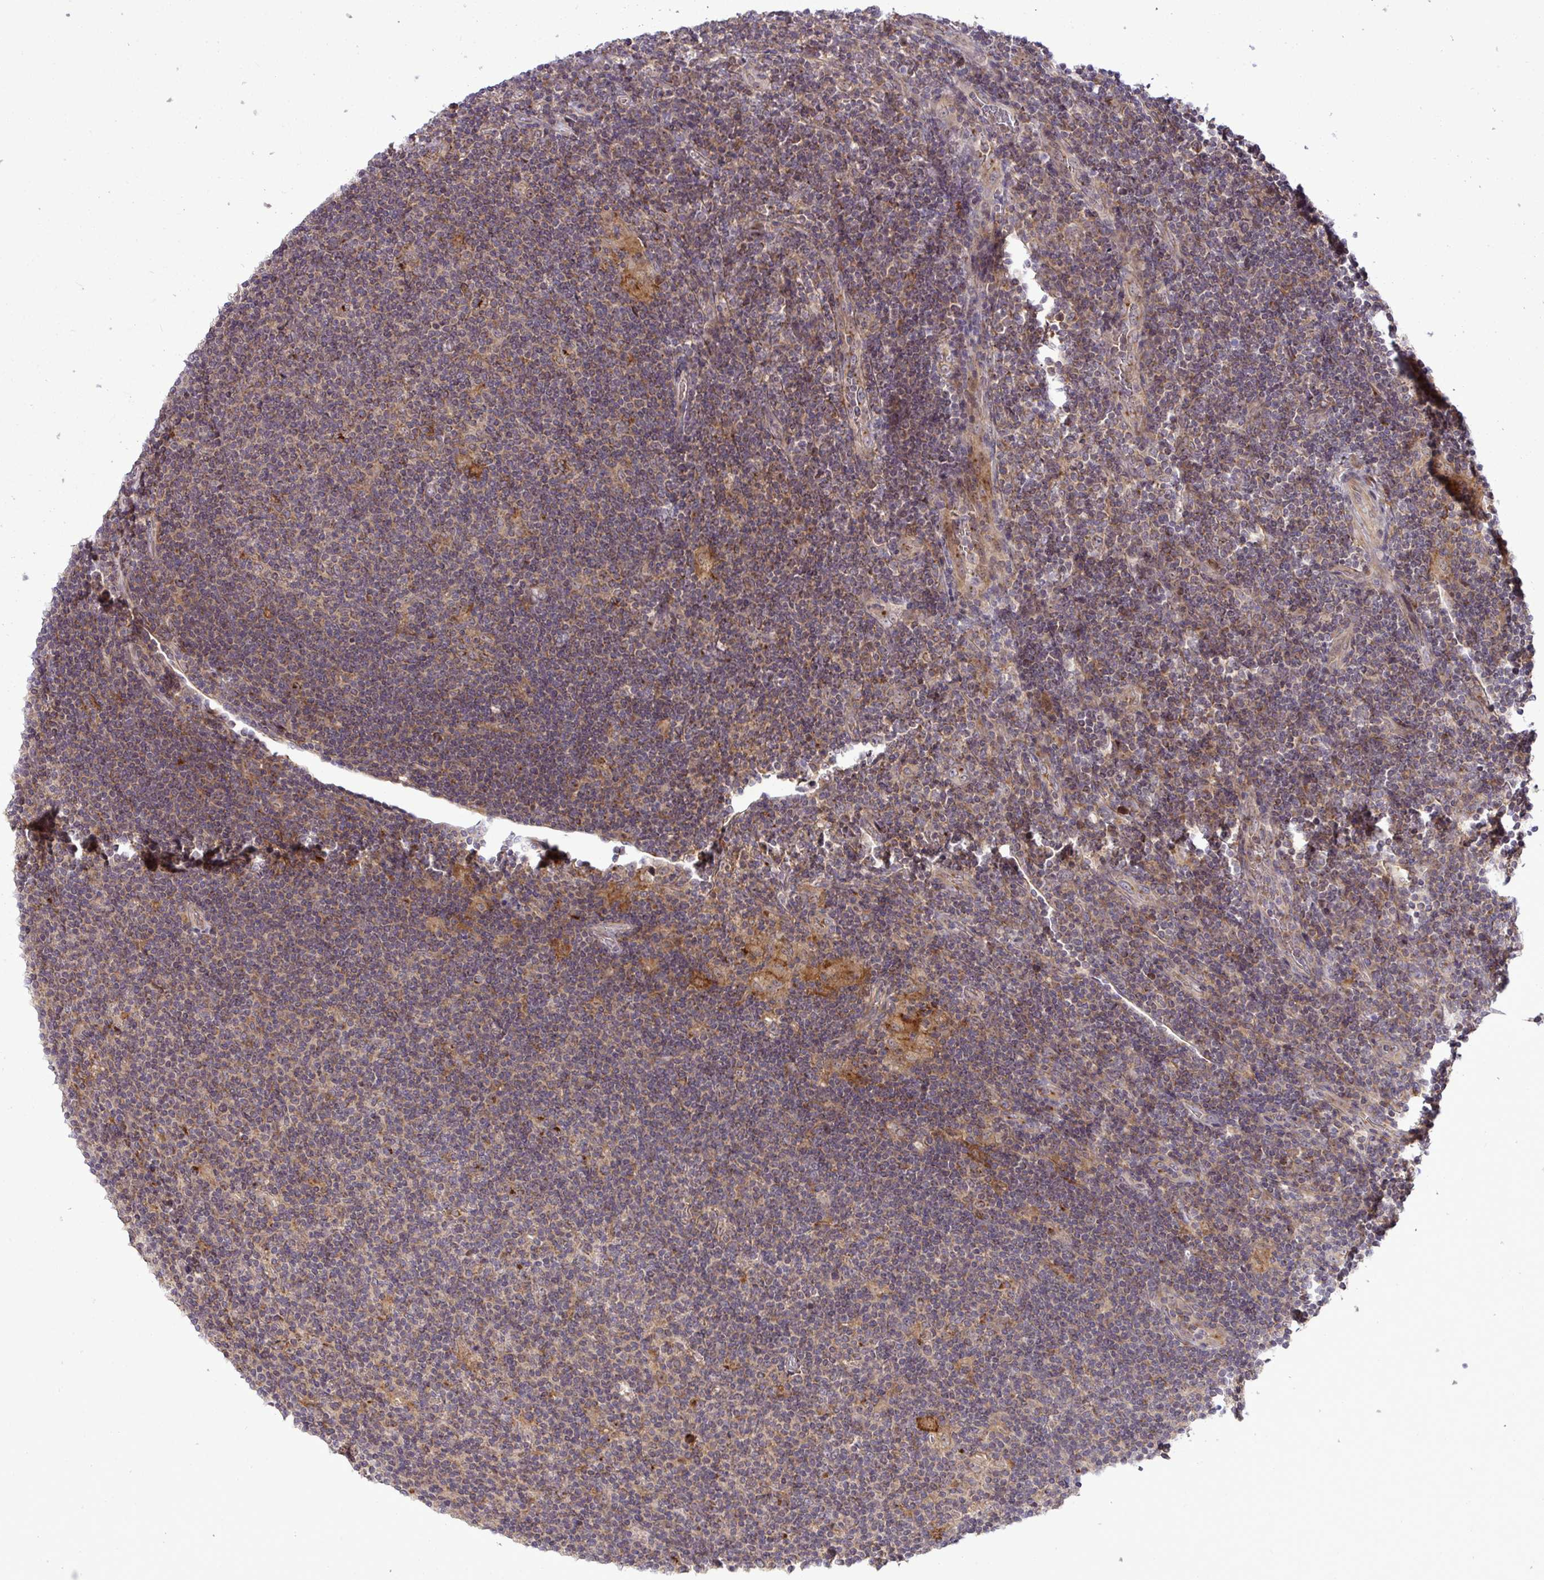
{"staining": {"intensity": "weak", "quantity": "25%-75%", "location": "cytoplasmic/membranous"}, "tissue": "lymphoma", "cell_type": "Tumor cells", "image_type": "cancer", "snomed": [{"axis": "morphology", "description": "Hodgkin's disease, NOS"}, {"axis": "topography", "description": "Lymph node"}], "caption": "Immunohistochemical staining of Hodgkin's disease demonstrates low levels of weak cytoplasmic/membranous protein expression in about 25%-75% of tumor cells.", "gene": "SLC9A6", "patient": {"sex": "male", "age": 40}}